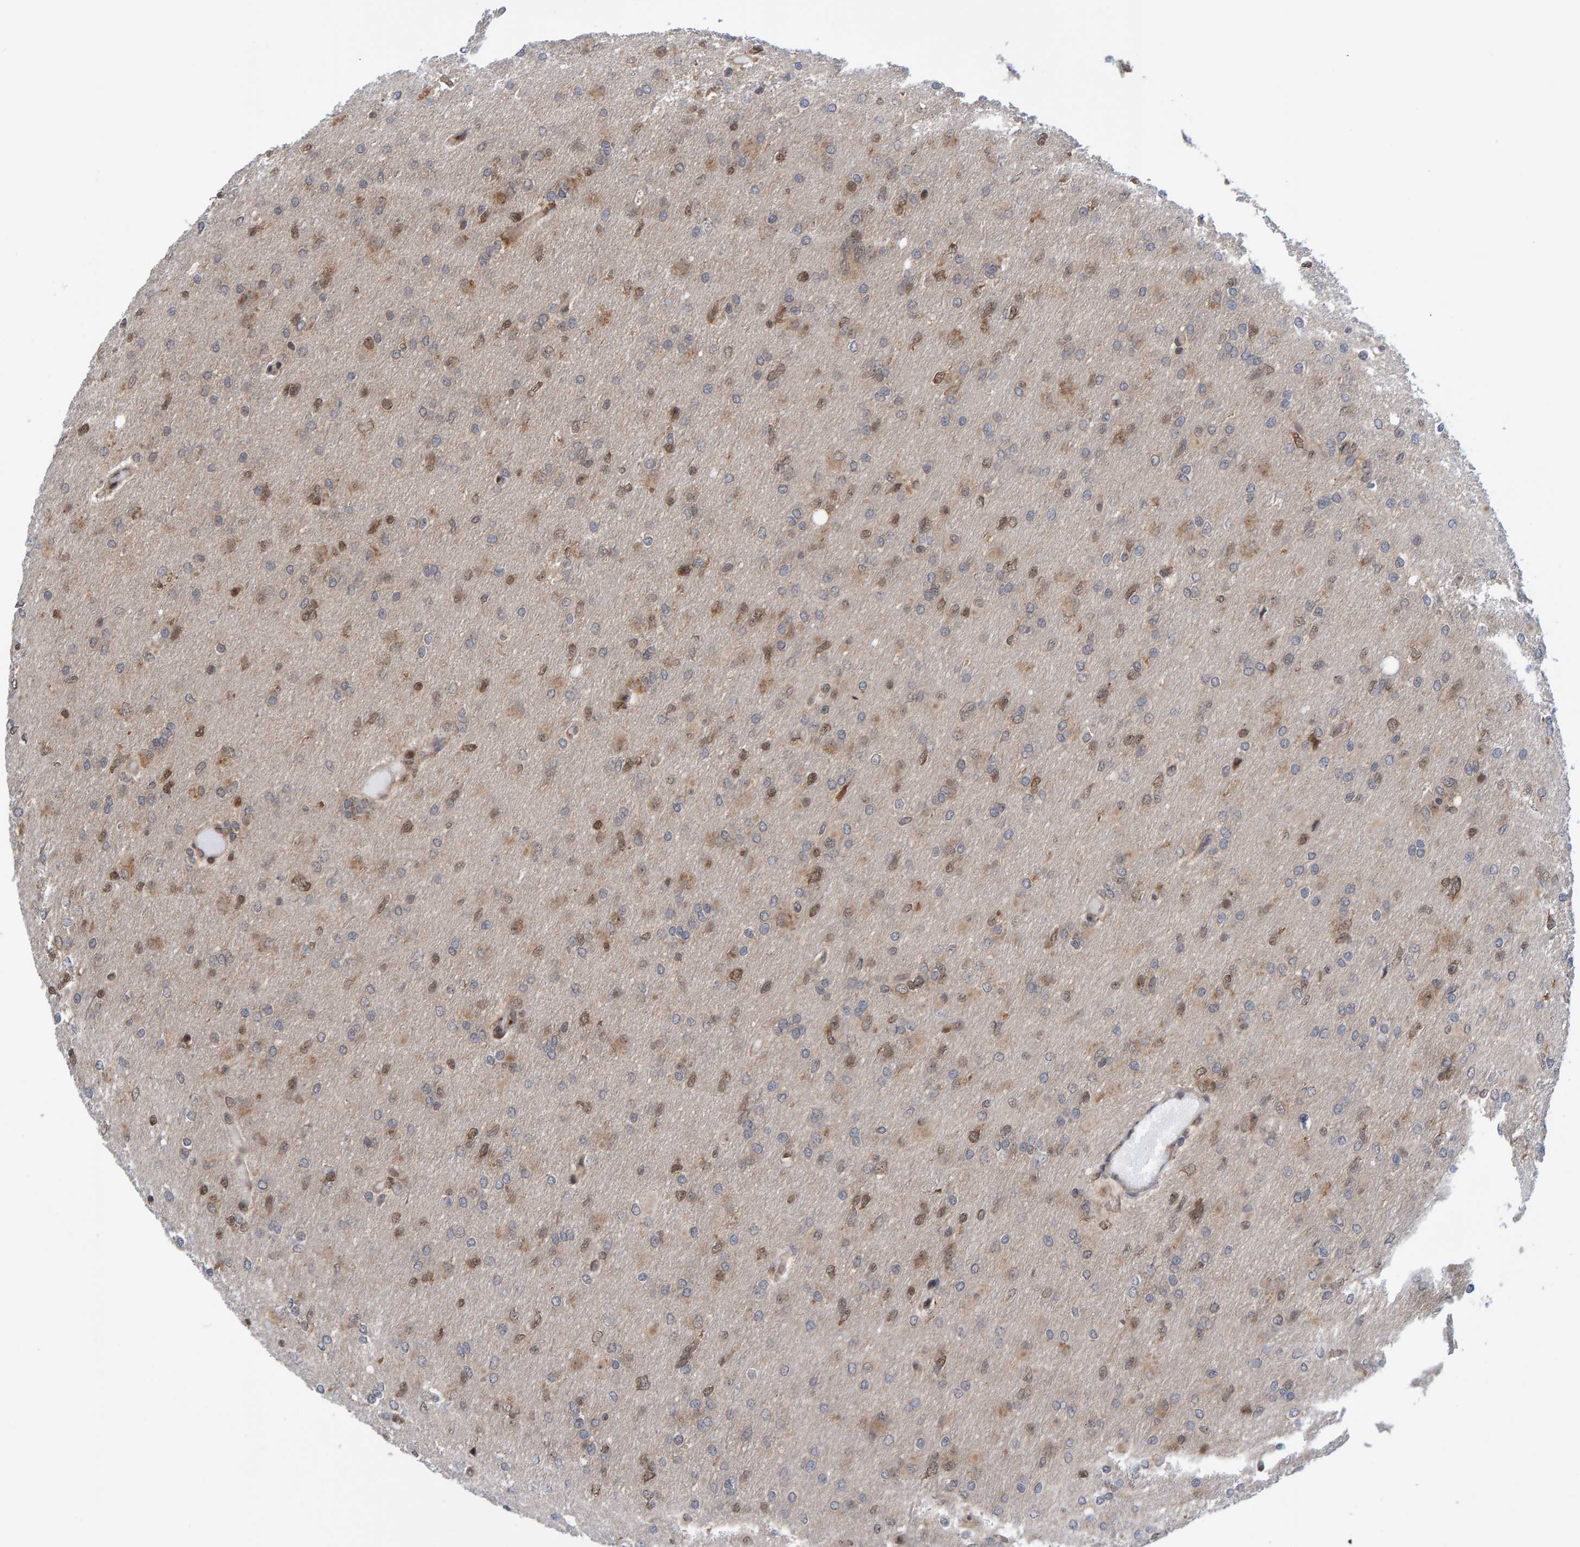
{"staining": {"intensity": "weak", "quantity": "25%-75%", "location": "nuclear"}, "tissue": "glioma", "cell_type": "Tumor cells", "image_type": "cancer", "snomed": [{"axis": "morphology", "description": "Glioma, malignant, High grade"}, {"axis": "topography", "description": "Cerebral cortex"}], "caption": "Glioma tissue displays weak nuclear positivity in about 25%-75% of tumor cells (Stains: DAB (3,3'-diaminobenzidine) in brown, nuclei in blue, Microscopy: brightfield microscopy at high magnification).", "gene": "ZNF366", "patient": {"sex": "female", "age": 36}}